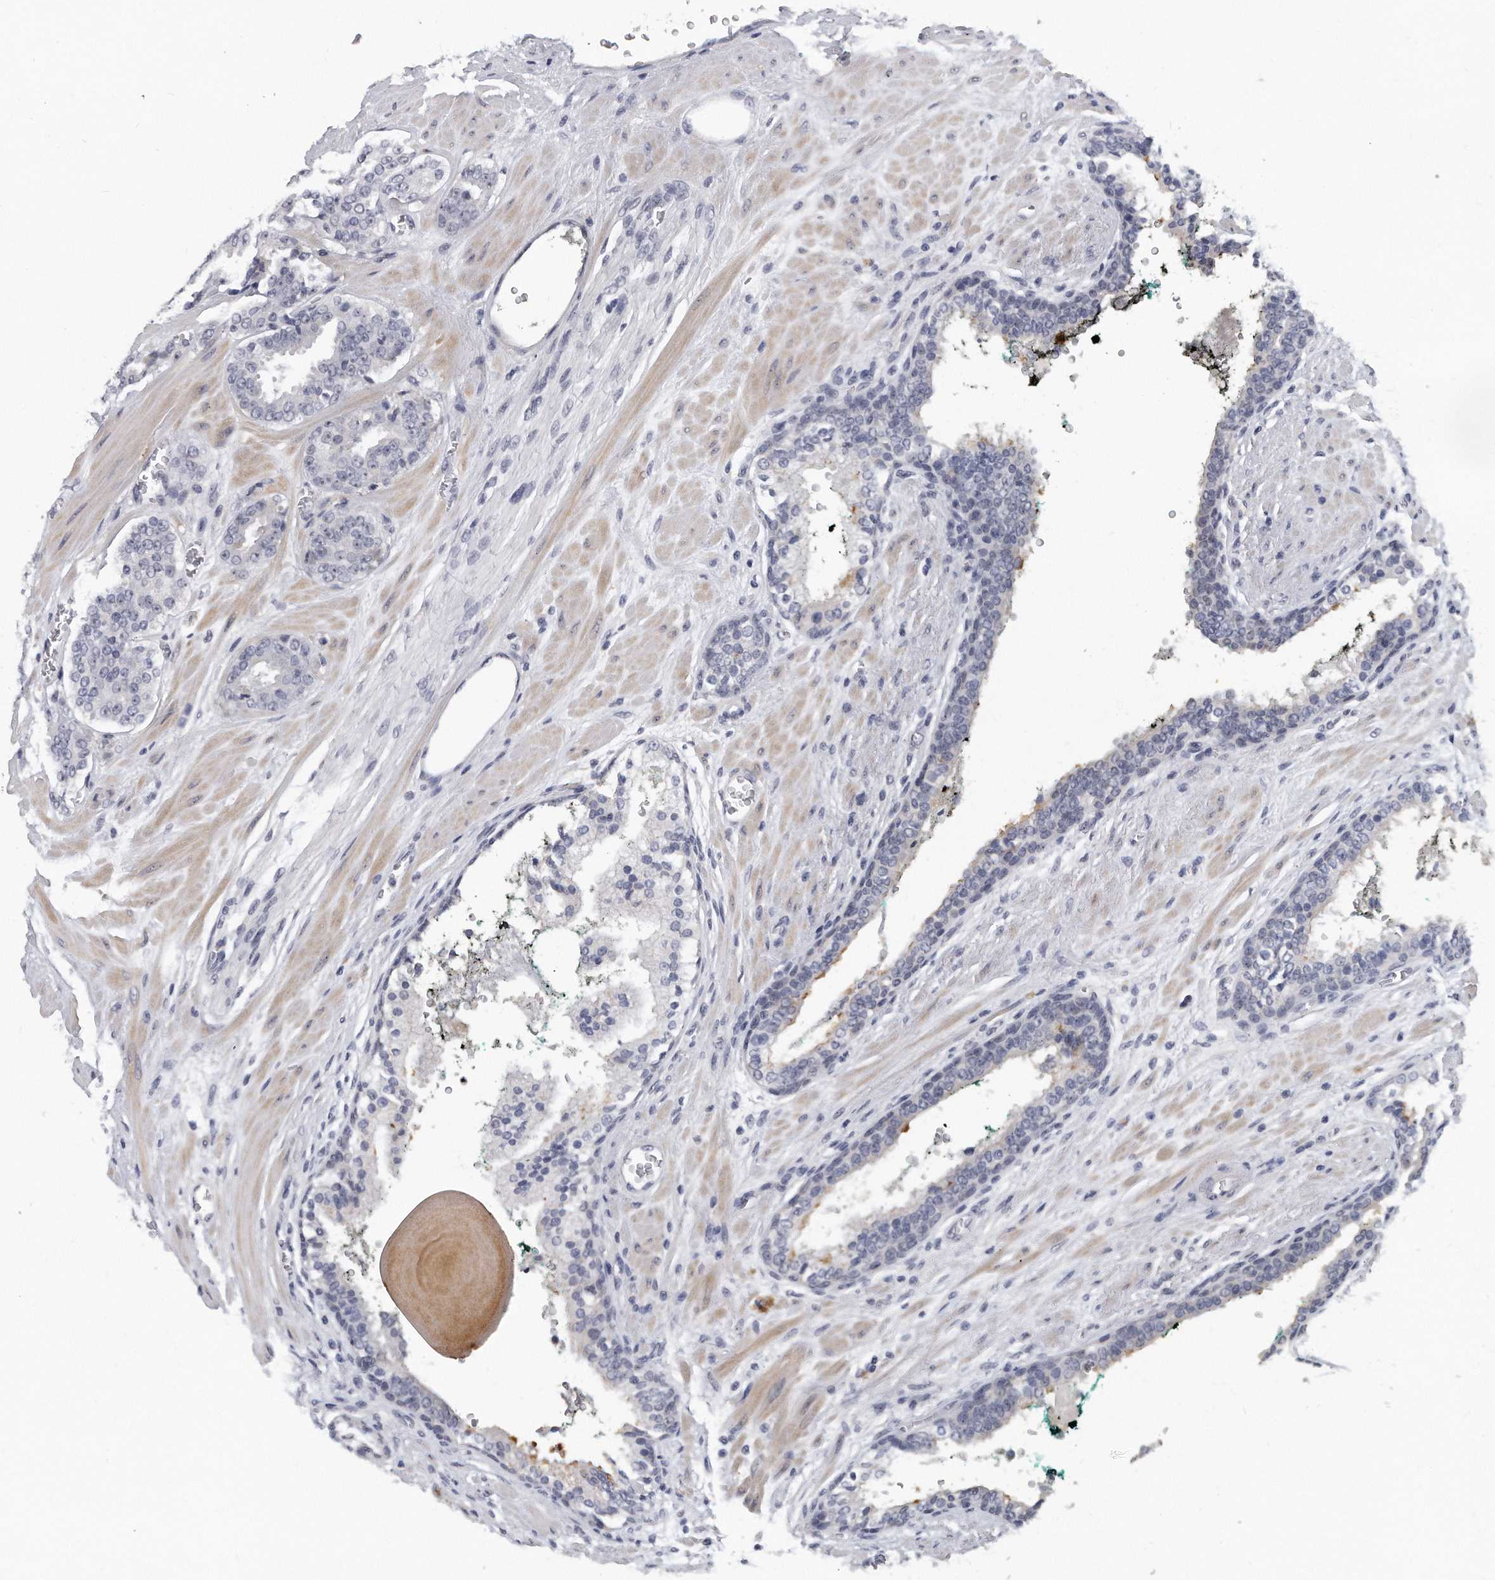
{"staining": {"intensity": "negative", "quantity": "none", "location": "none"}, "tissue": "prostate cancer", "cell_type": "Tumor cells", "image_type": "cancer", "snomed": [{"axis": "morphology", "description": "Adenocarcinoma, High grade"}, {"axis": "topography", "description": "Prostate"}], "caption": "A micrograph of human adenocarcinoma (high-grade) (prostate) is negative for staining in tumor cells.", "gene": "TFCP2L1", "patient": {"sex": "male", "age": 60}}